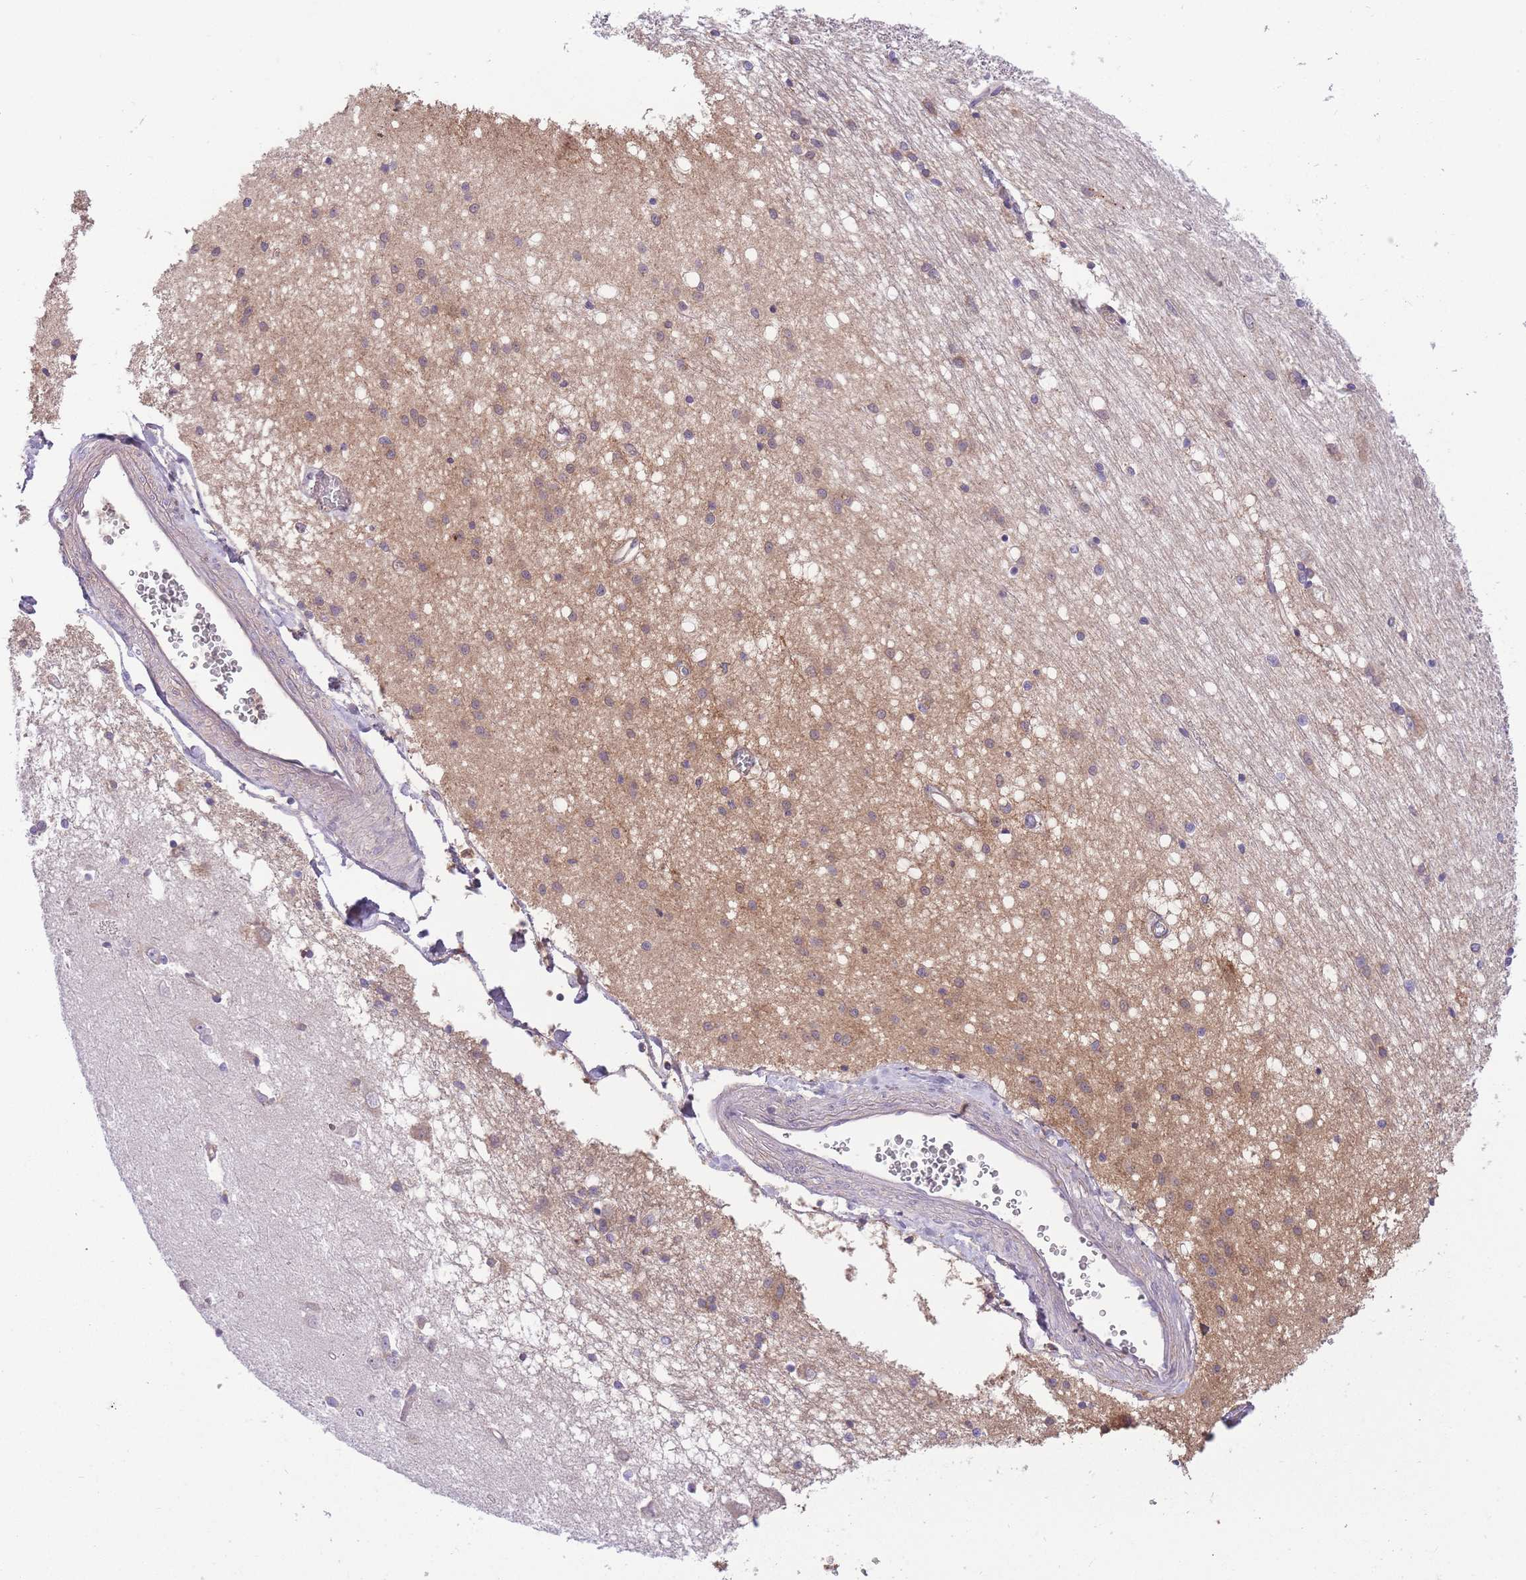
{"staining": {"intensity": "negative", "quantity": "none", "location": "none"}, "tissue": "caudate", "cell_type": "Glial cells", "image_type": "normal", "snomed": [{"axis": "morphology", "description": "Normal tissue, NOS"}, {"axis": "topography", "description": "Lateral ventricle wall"}], "caption": "The image exhibits no significant staining in glial cells of caudate. (Brightfield microscopy of DAB immunohistochemistry (IHC) at high magnification).", "gene": "PRKAR1A", "patient": {"sex": "male", "age": 37}}